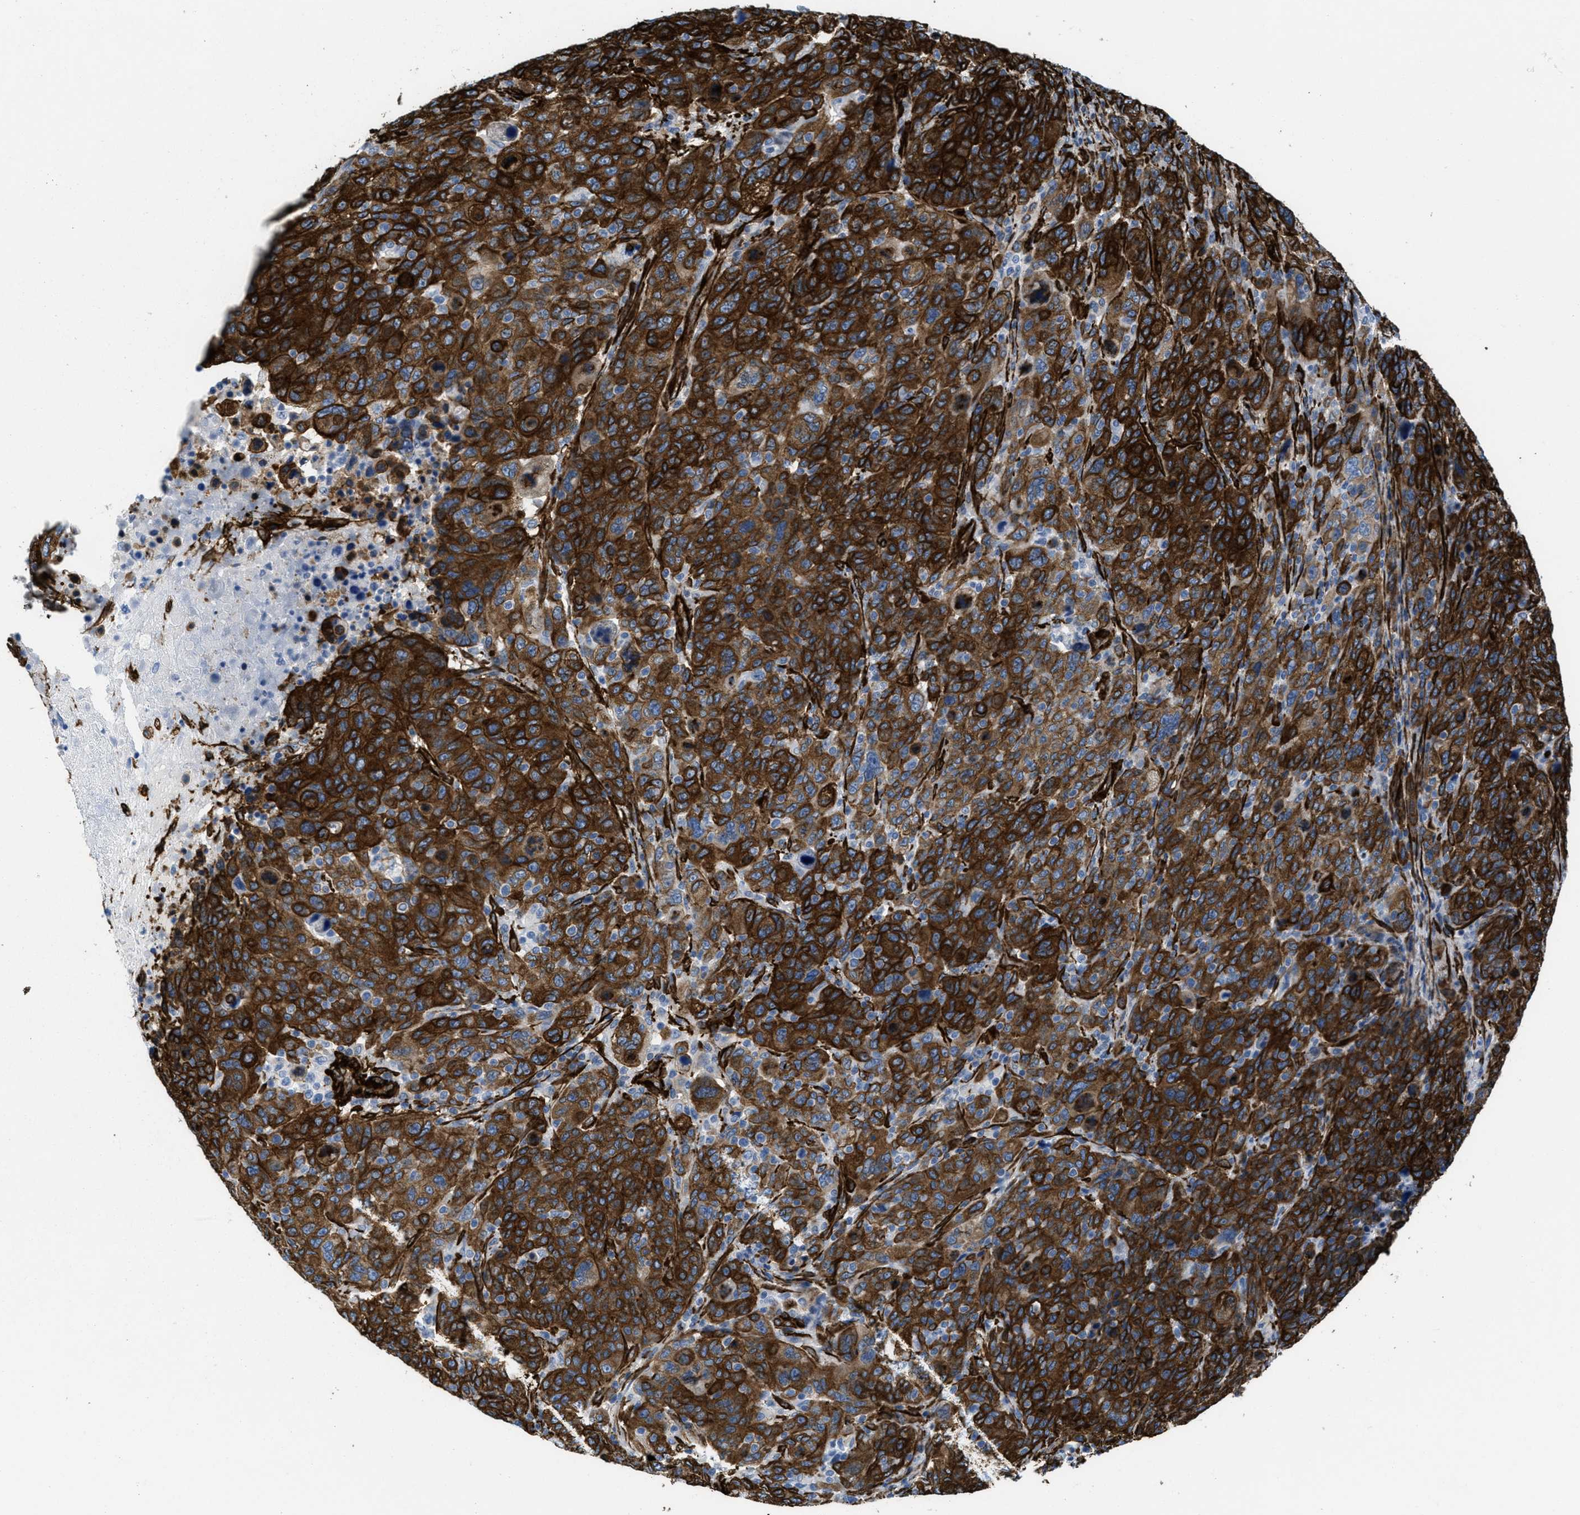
{"staining": {"intensity": "strong", "quantity": ">75%", "location": "cytoplasmic/membranous"}, "tissue": "breast cancer", "cell_type": "Tumor cells", "image_type": "cancer", "snomed": [{"axis": "morphology", "description": "Duct carcinoma"}, {"axis": "topography", "description": "Breast"}], "caption": "Brown immunohistochemical staining in human intraductal carcinoma (breast) displays strong cytoplasmic/membranous positivity in approximately >75% of tumor cells. (Stains: DAB (3,3'-diaminobenzidine) in brown, nuclei in blue, Microscopy: brightfield microscopy at high magnification).", "gene": "CALD1", "patient": {"sex": "female", "age": 37}}